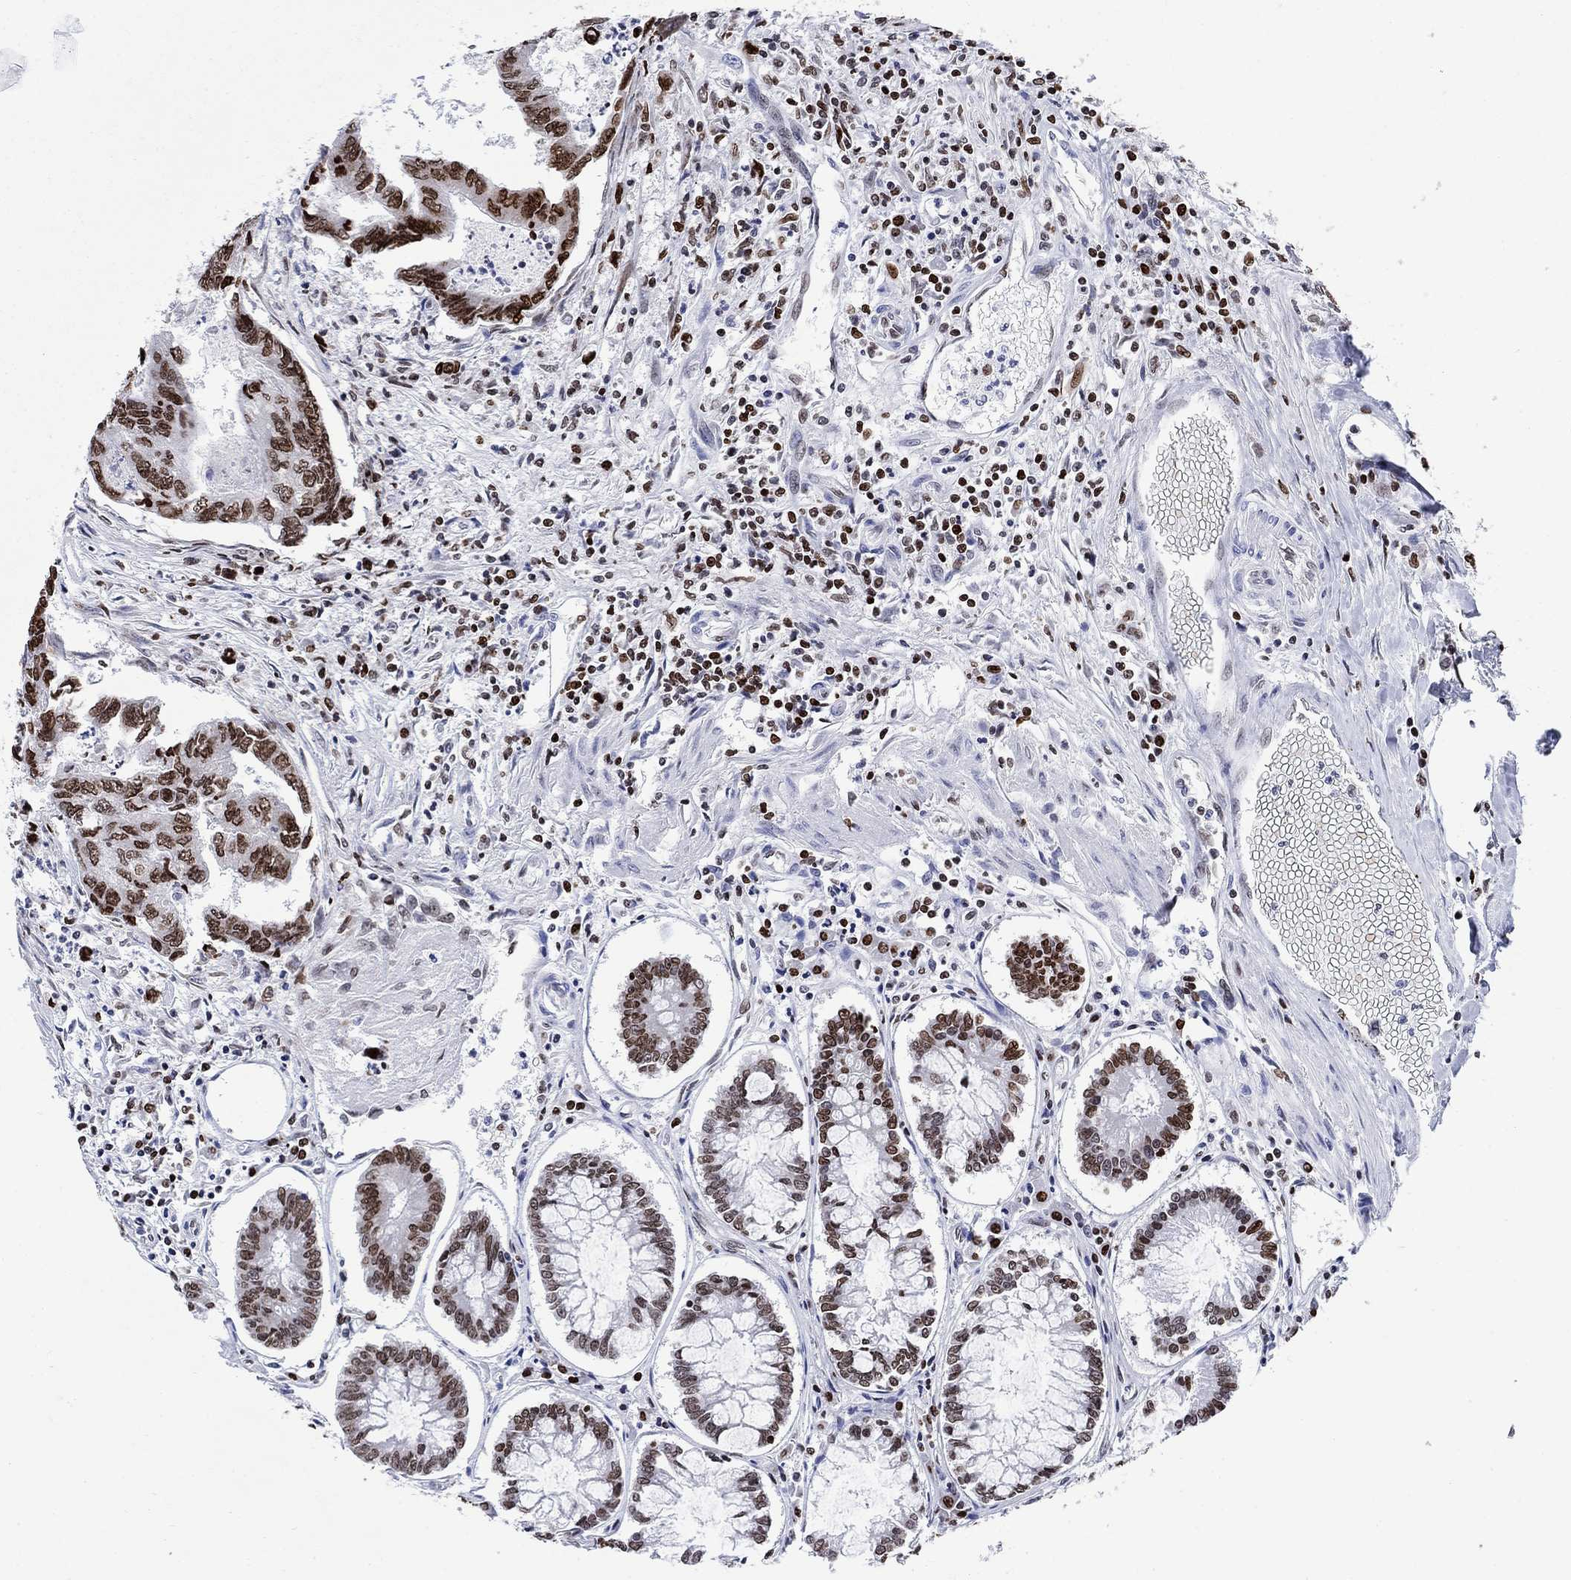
{"staining": {"intensity": "strong", "quantity": "25%-75%", "location": "nuclear"}, "tissue": "colorectal cancer", "cell_type": "Tumor cells", "image_type": "cancer", "snomed": [{"axis": "morphology", "description": "Adenocarcinoma, NOS"}, {"axis": "topography", "description": "Colon"}], "caption": "This histopathology image exhibits adenocarcinoma (colorectal) stained with immunohistochemistry (IHC) to label a protein in brown. The nuclear of tumor cells show strong positivity for the protein. Nuclei are counter-stained blue.", "gene": "HMGA1", "patient": {"sex": "female", "age": 65}}